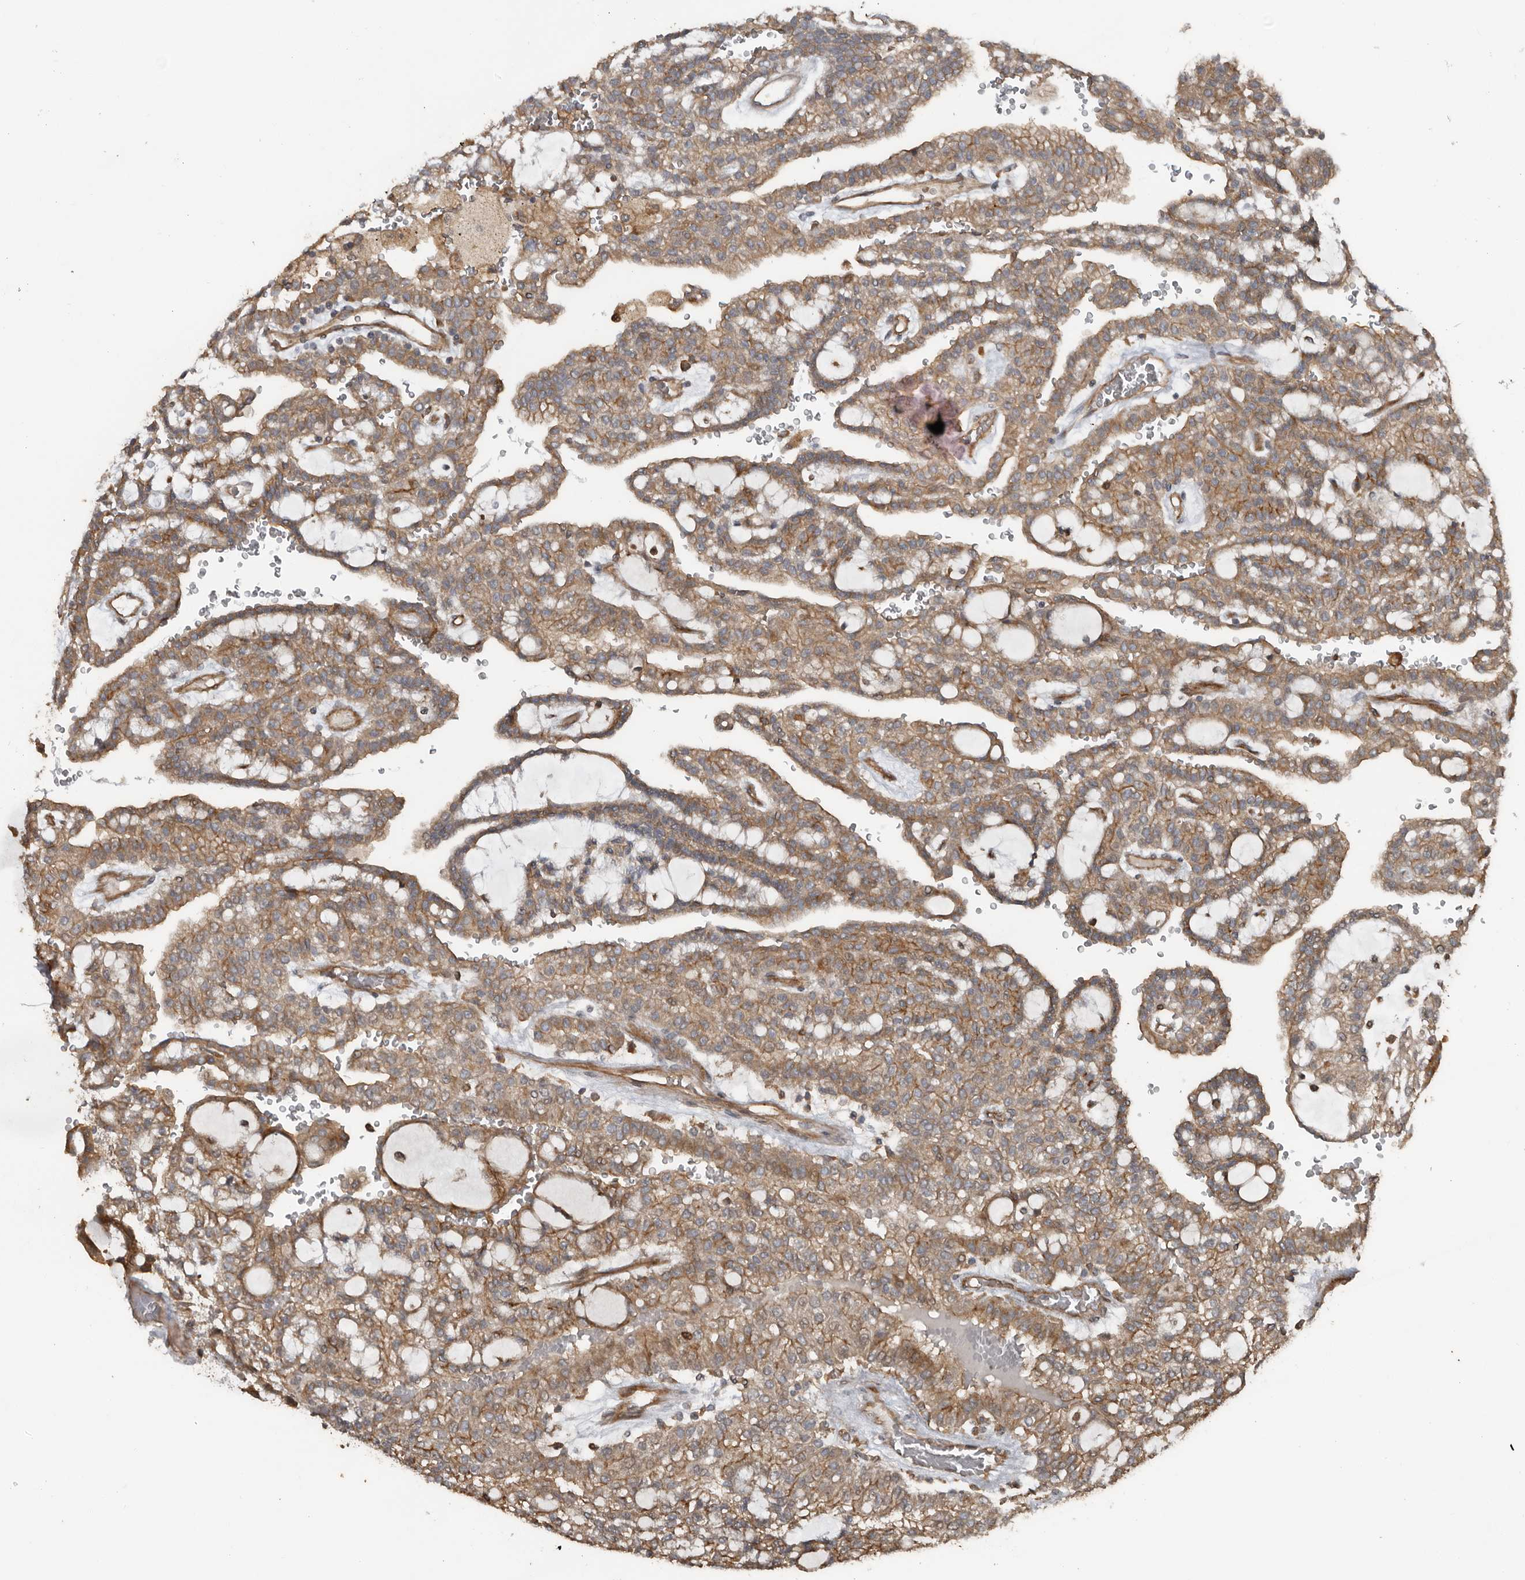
{"staining": {"intensity": "moderate", "quantity": ">75%", "location": "cytoplasmic/membranous"}, "tissue": "renal cancer", "cell_type": "Tumor cells", "image_type": "cancer", "snomed": [{"axis": "morphology", "description": "Adenocarcinoma, NOS"}, {"axis": "topography", "description": "Kidney"}], "caption": "This photomicrograph displays immunohistochemistry staining of human renal adenocarcinoma, with medium moderate cytoplasmic/membranous positivity in approximately >75% of tumor cells.", "gene": "EXOC3L1", "patient": {"sex": "male", "age": 63}}